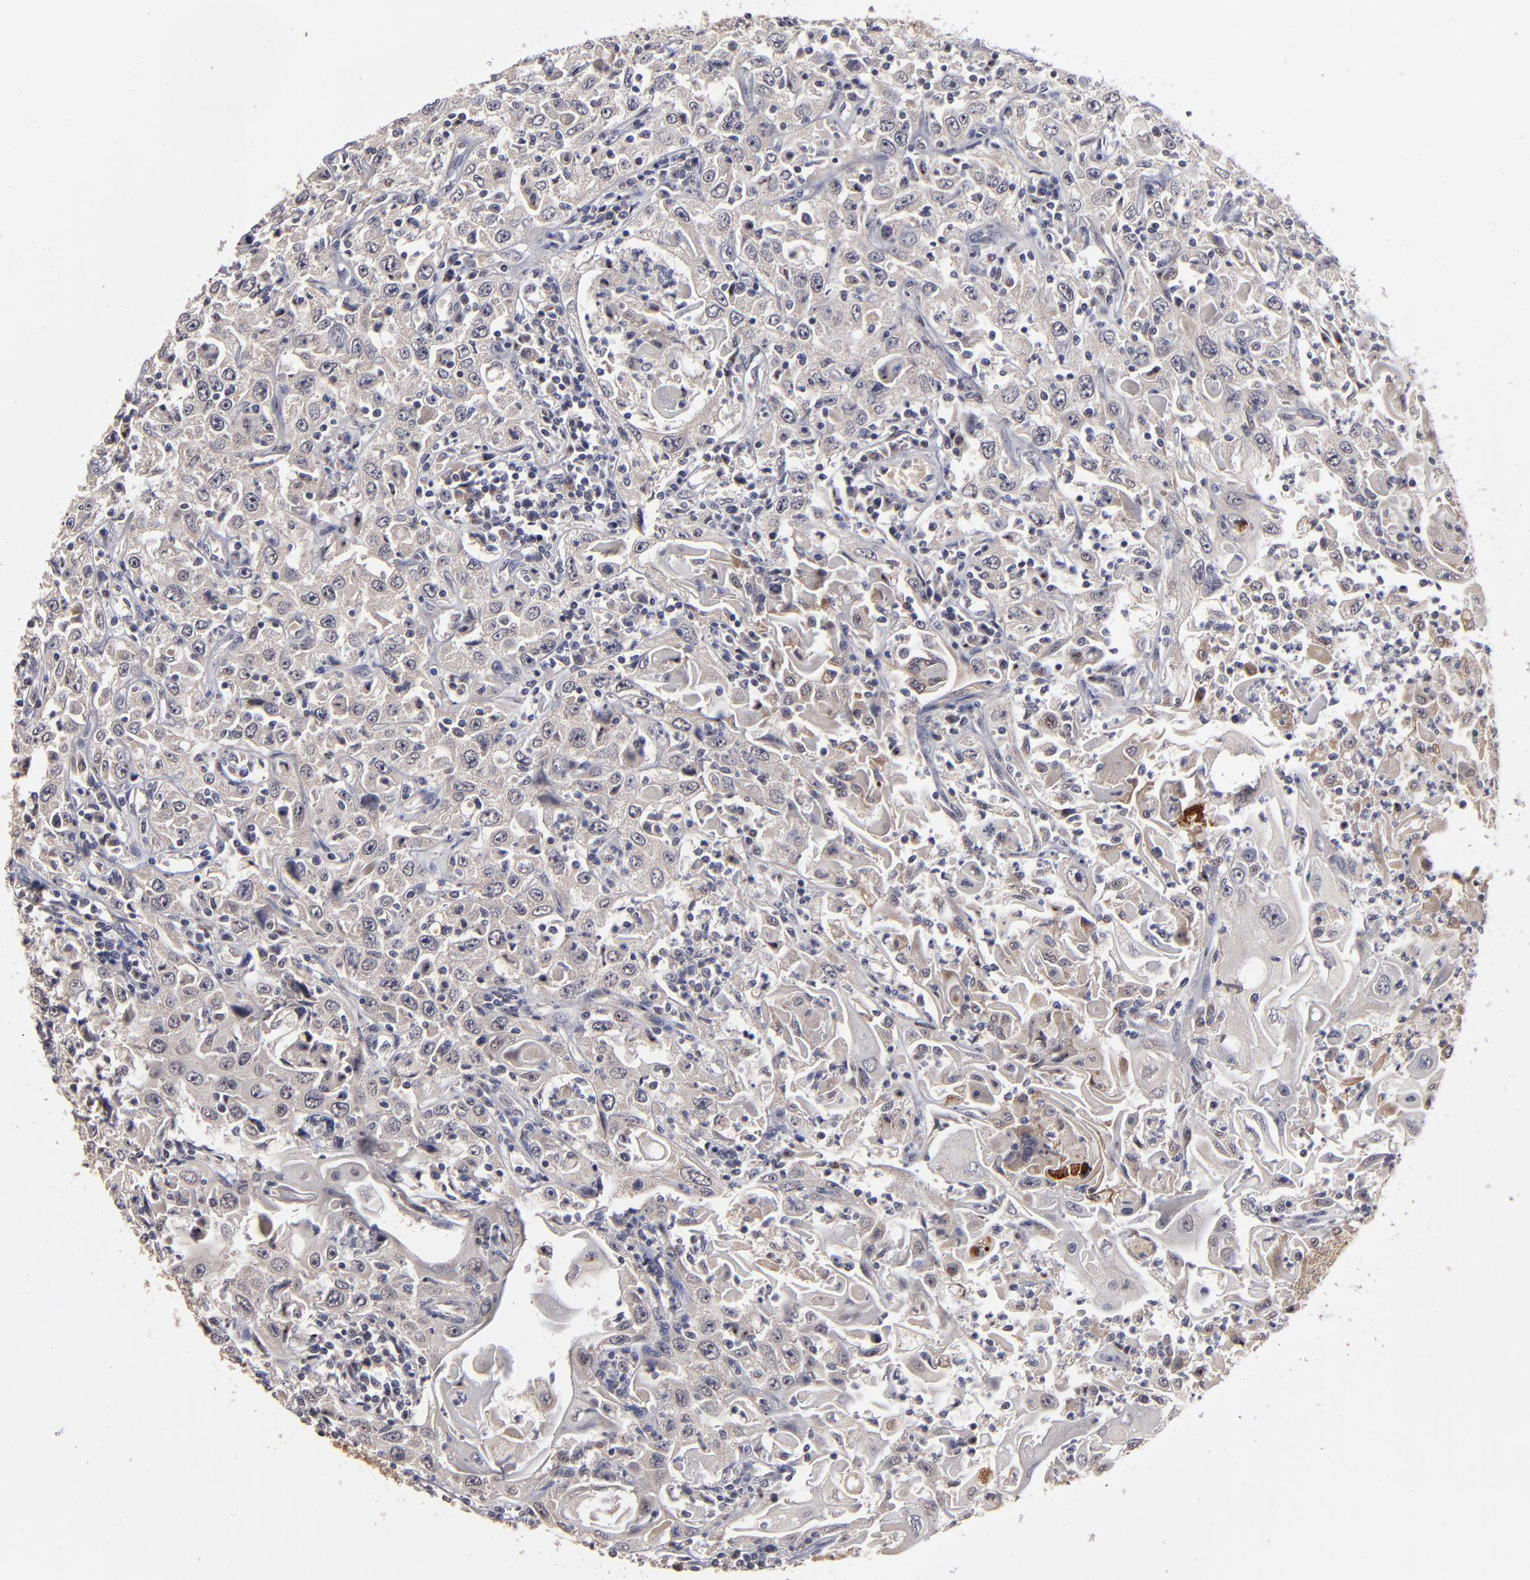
{"staining": {"intensity": "weak", "quantity": "<25%", "location": "cytoplasmic/membranous"}, "tissue": "head and neck cancer", "cell_type": "Tumor cells", "image_type": "cancer", "snomed": [{"axis": "morphology", "description": "Squamous cell carcinoma, NOS"}, {"axis": "topography", "description": "Oral tissue"}, {"axis": "topography", "description": "Head-Neck"}], "caption": "Immunohistochemical staining of human head and neck cancer exhibits no significant staining in tumor cells.", "gene": "EXD2", "patient": {"sex": "female", "age": 76}}